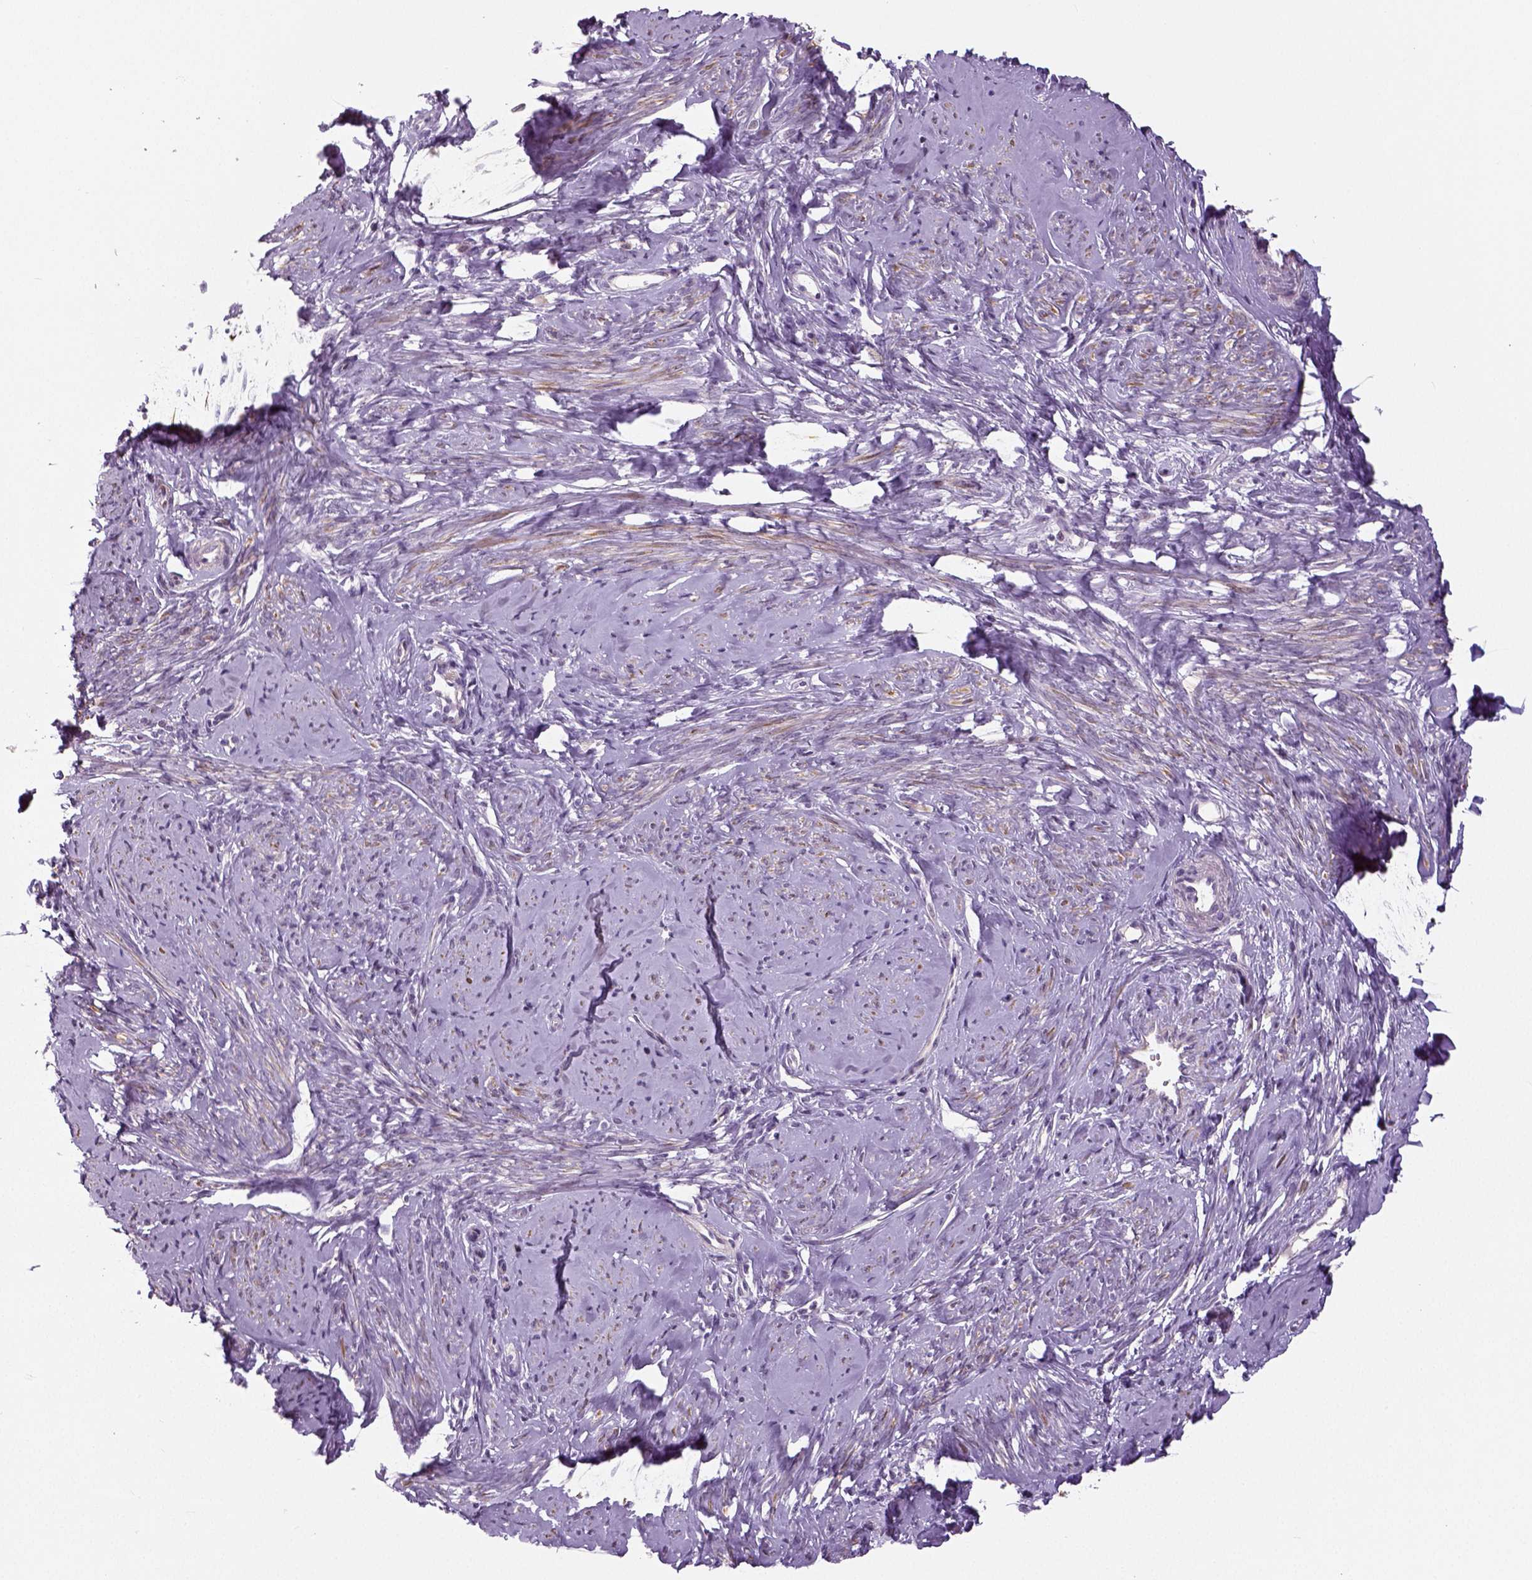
{"staining": {"intensity": "weak", "quantity": "25%-75%", "location": "cytoplasmic/membranous"}, "tissue": "smooth muscle", "cell_type": "Smooth muscle cells", "image_type": "normal", "snomed": [{"axis": "morphology", "description": "Normal tissue, NOS"}, {"axis": "topography", "description": "Smooth muscle"}], "caption": "Brown immunohistochemical staining in normal smooth muscle displays weak cytoplasmic/membranous expression in about 25%-75% of smooth muscle cells. (IHC, brightfield microscopy, high magnification).", "gene": "NECAB1", "patient": {"sex": "female", "age": 48}}